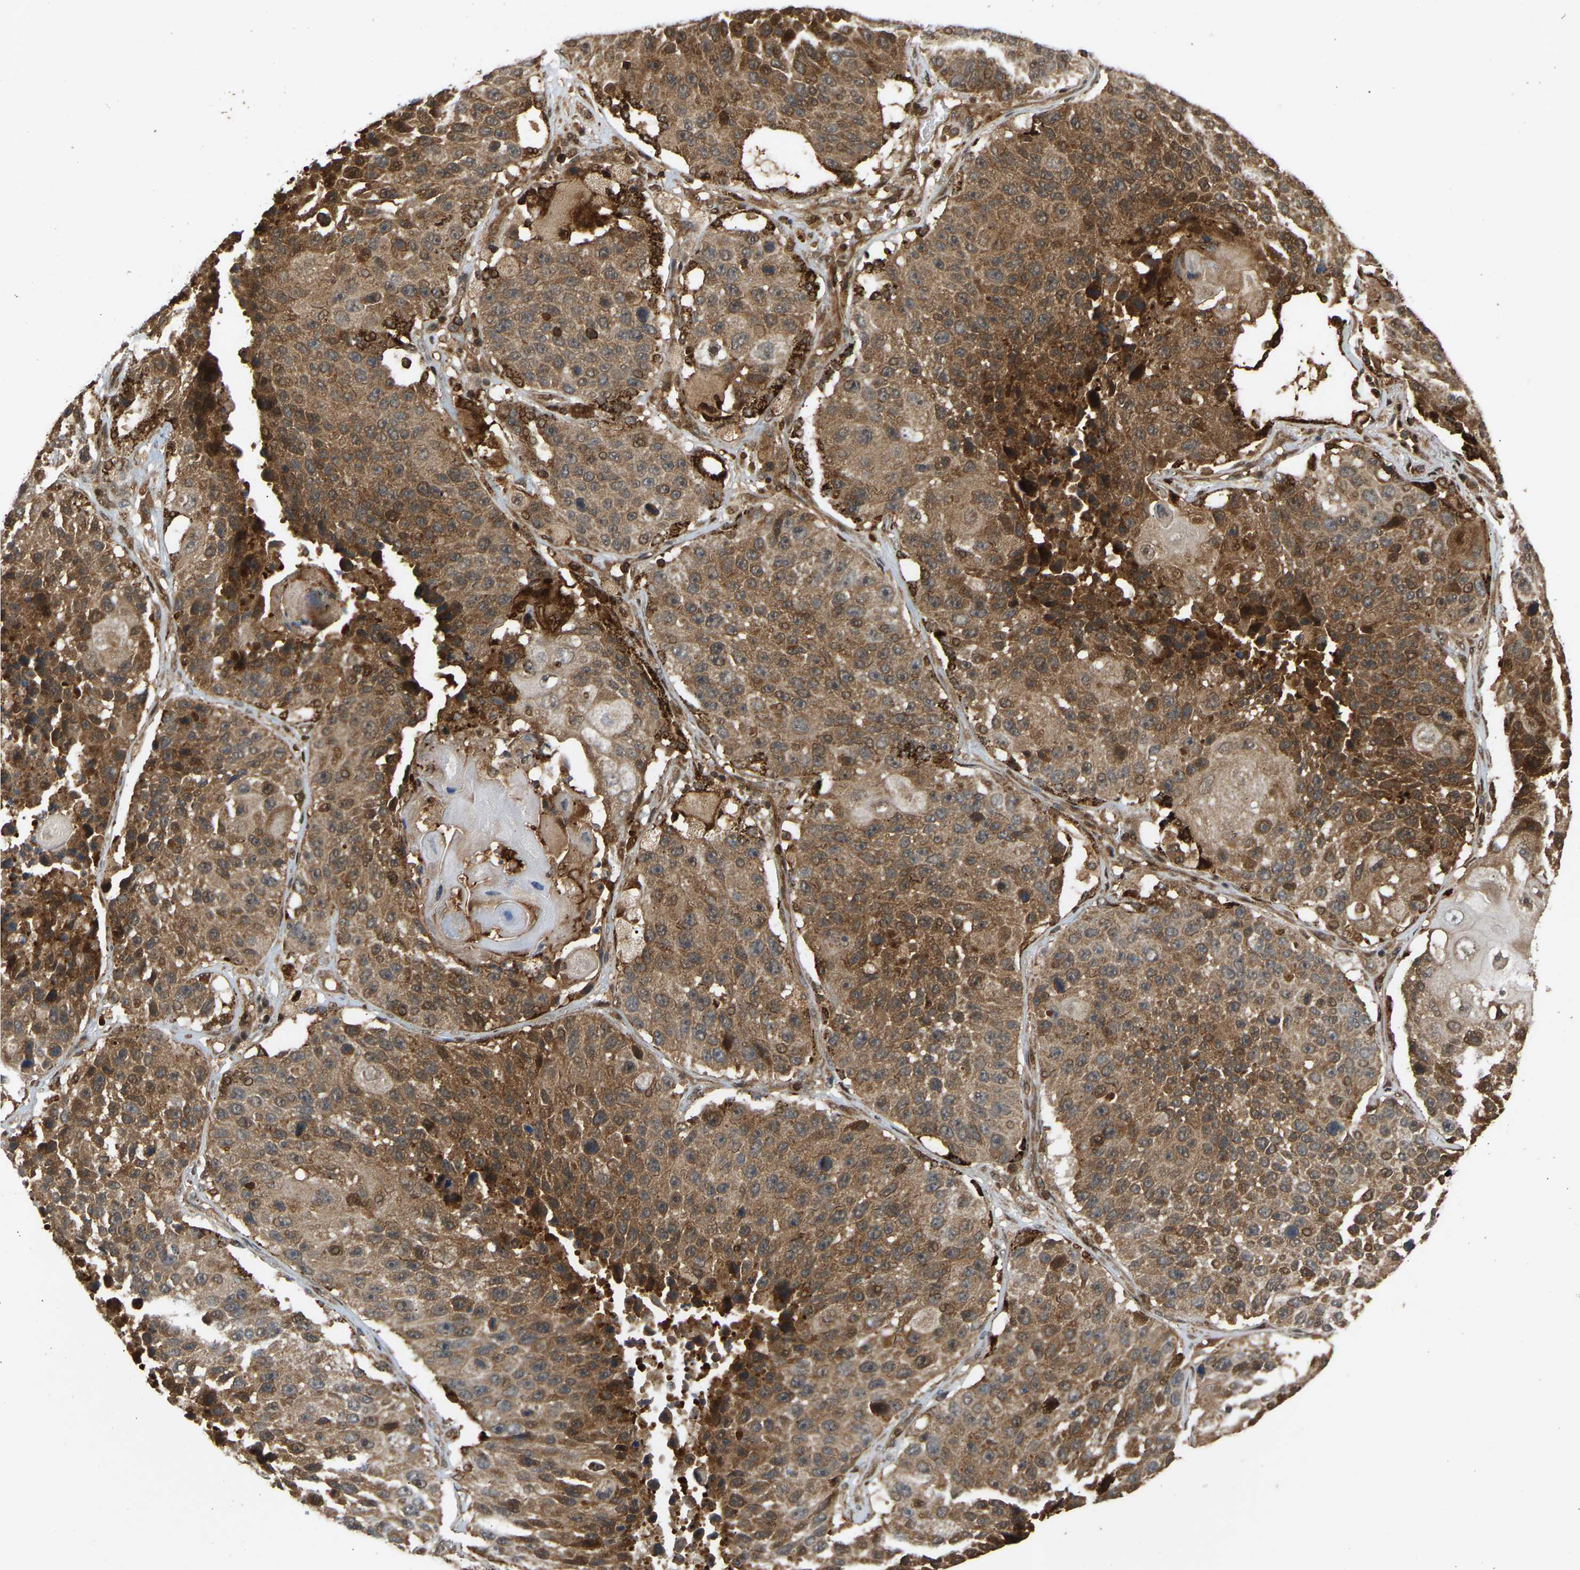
{"staining": {"intensity": "moderate", "quantity": ">75%", "location": "cytoplasmic/membranous"}, "tissue": "lung cancer", "cell_type": "Tumor cells", "image_type": "cancer", "snomed": [{"axis": "morphology", "description": "Squamous cell carcinoma, NOS"}, {"axis": "topography", "description": "Lung"}], "caption": "Human squamous cell carcinoma (lung) stained with a brown dye displays moderate cytoplasmic/membranous positive expression in about >75% of tumor cells.", "gene": "GOPC", "patient": {"sex": "male", "age": 61}}